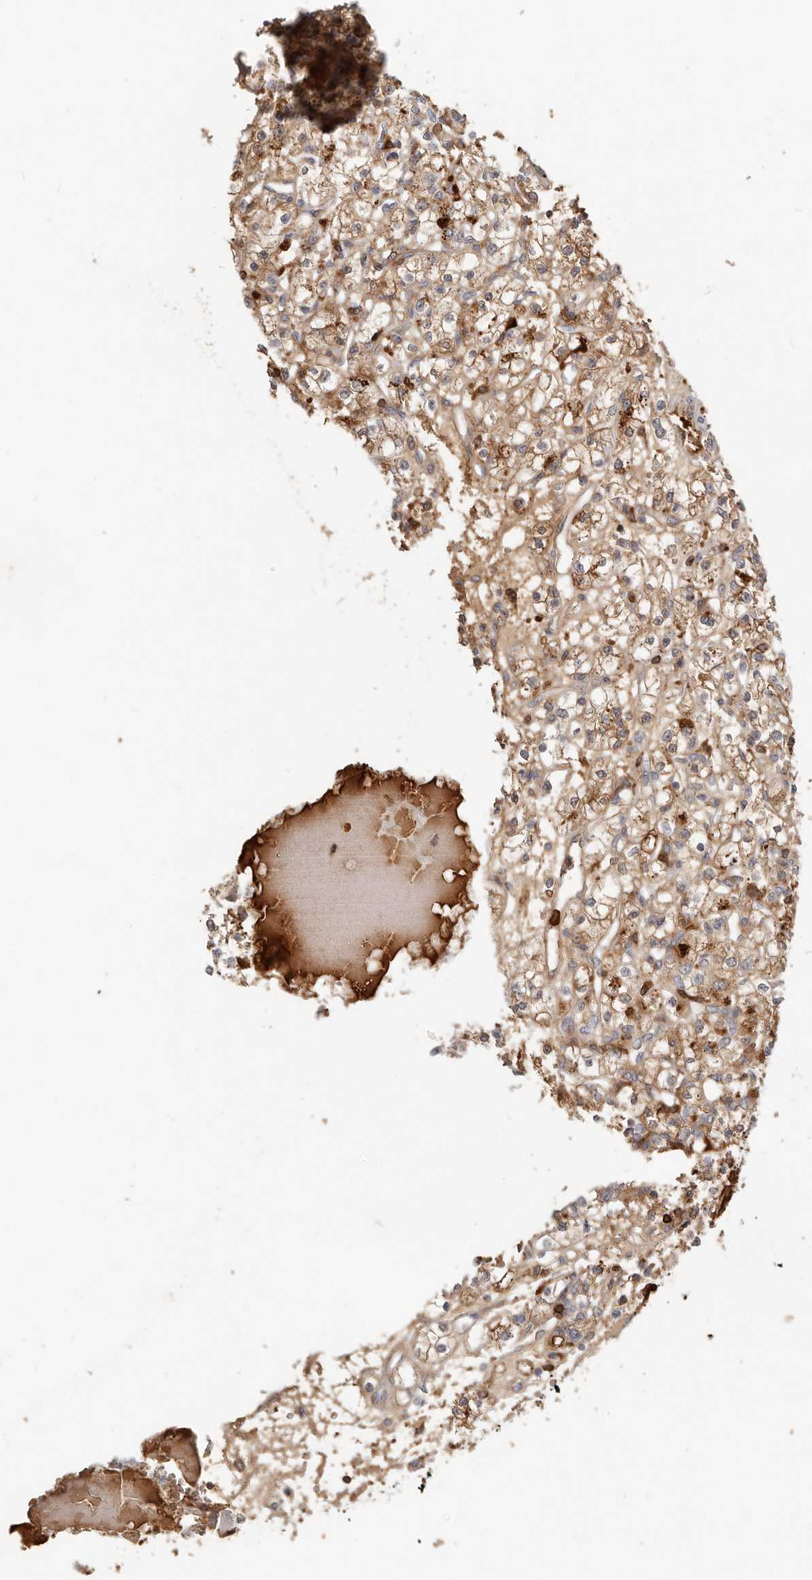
{"staining": {"intensity": "moderate", "quantity": ">75%", "location": "cytoplasmic/membranous"}, "tissue": "renal cancer", "cell_type": "Tumor cells", "image_type": "cancer", "snomed": [{"axis": "morphology", "description": "Adenocarcinoma, NOS"}, {"axis": "topography", "description": "Kidney"}], "caption": "Renal cancer (adenocarcinoma) stained with a protein marker shows moderate staining in tumor cells.", "gene": "MTFR2", "patient": {"sex": "female", "age": 59}}